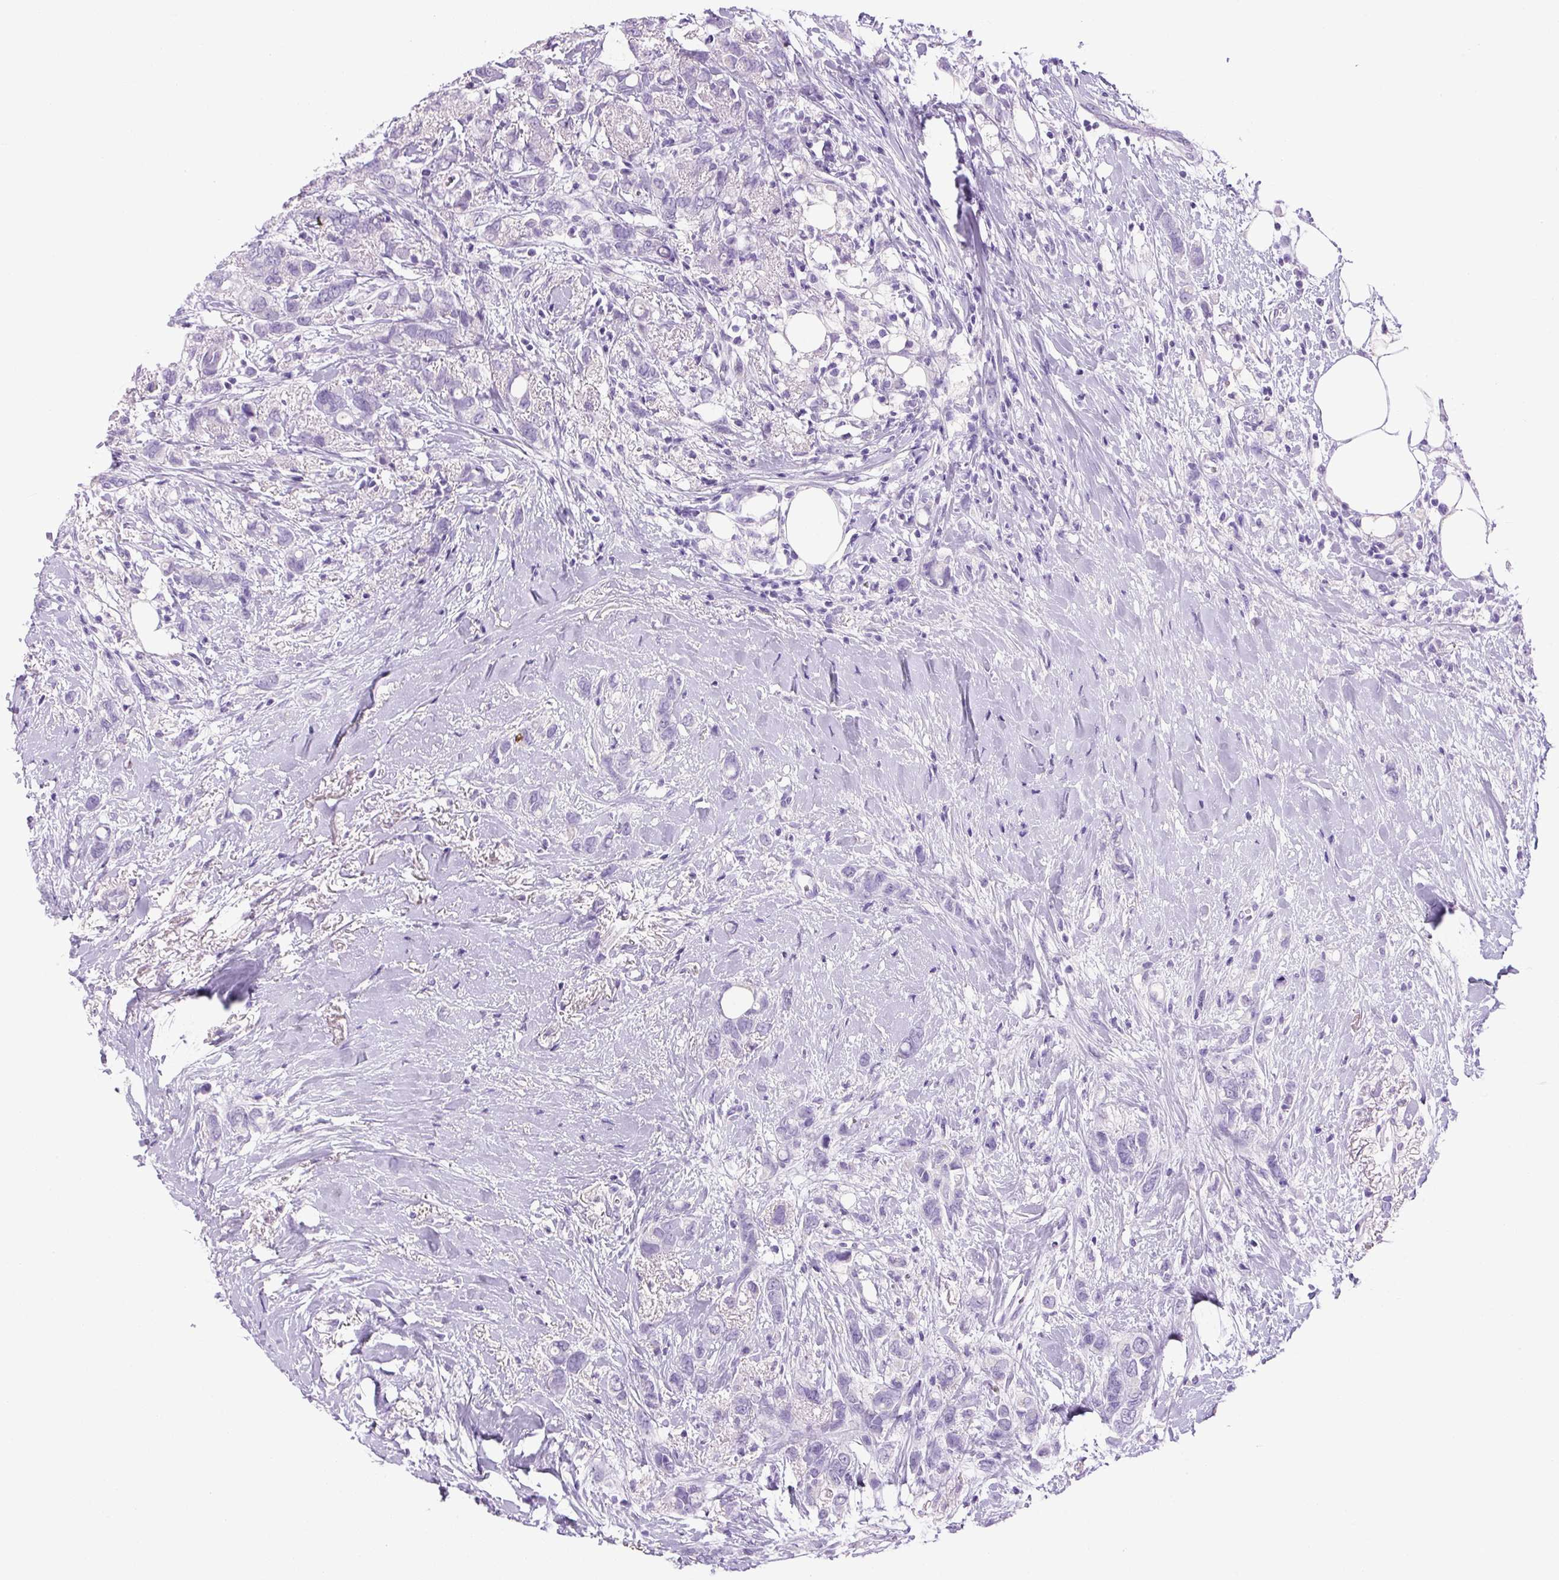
{"staining": {"intensity": "negative", "quantity": "none", "location": "none"}, "tissue": "breast cancer", "cell_type": "Tumor cells", "image_type": "cancer", "snomed": [{"axis": "morphology", "description": "Lobular carcinoma"}, {"axis": "topography", "description": "Breast"}], "caption": "This is an immunohistochemistry (IHC) image of human lobular carcinoma (breast). There is no expression in tumor cells.", "gene": "CHGA", "patient": {"sex": "female", "age": 91}}